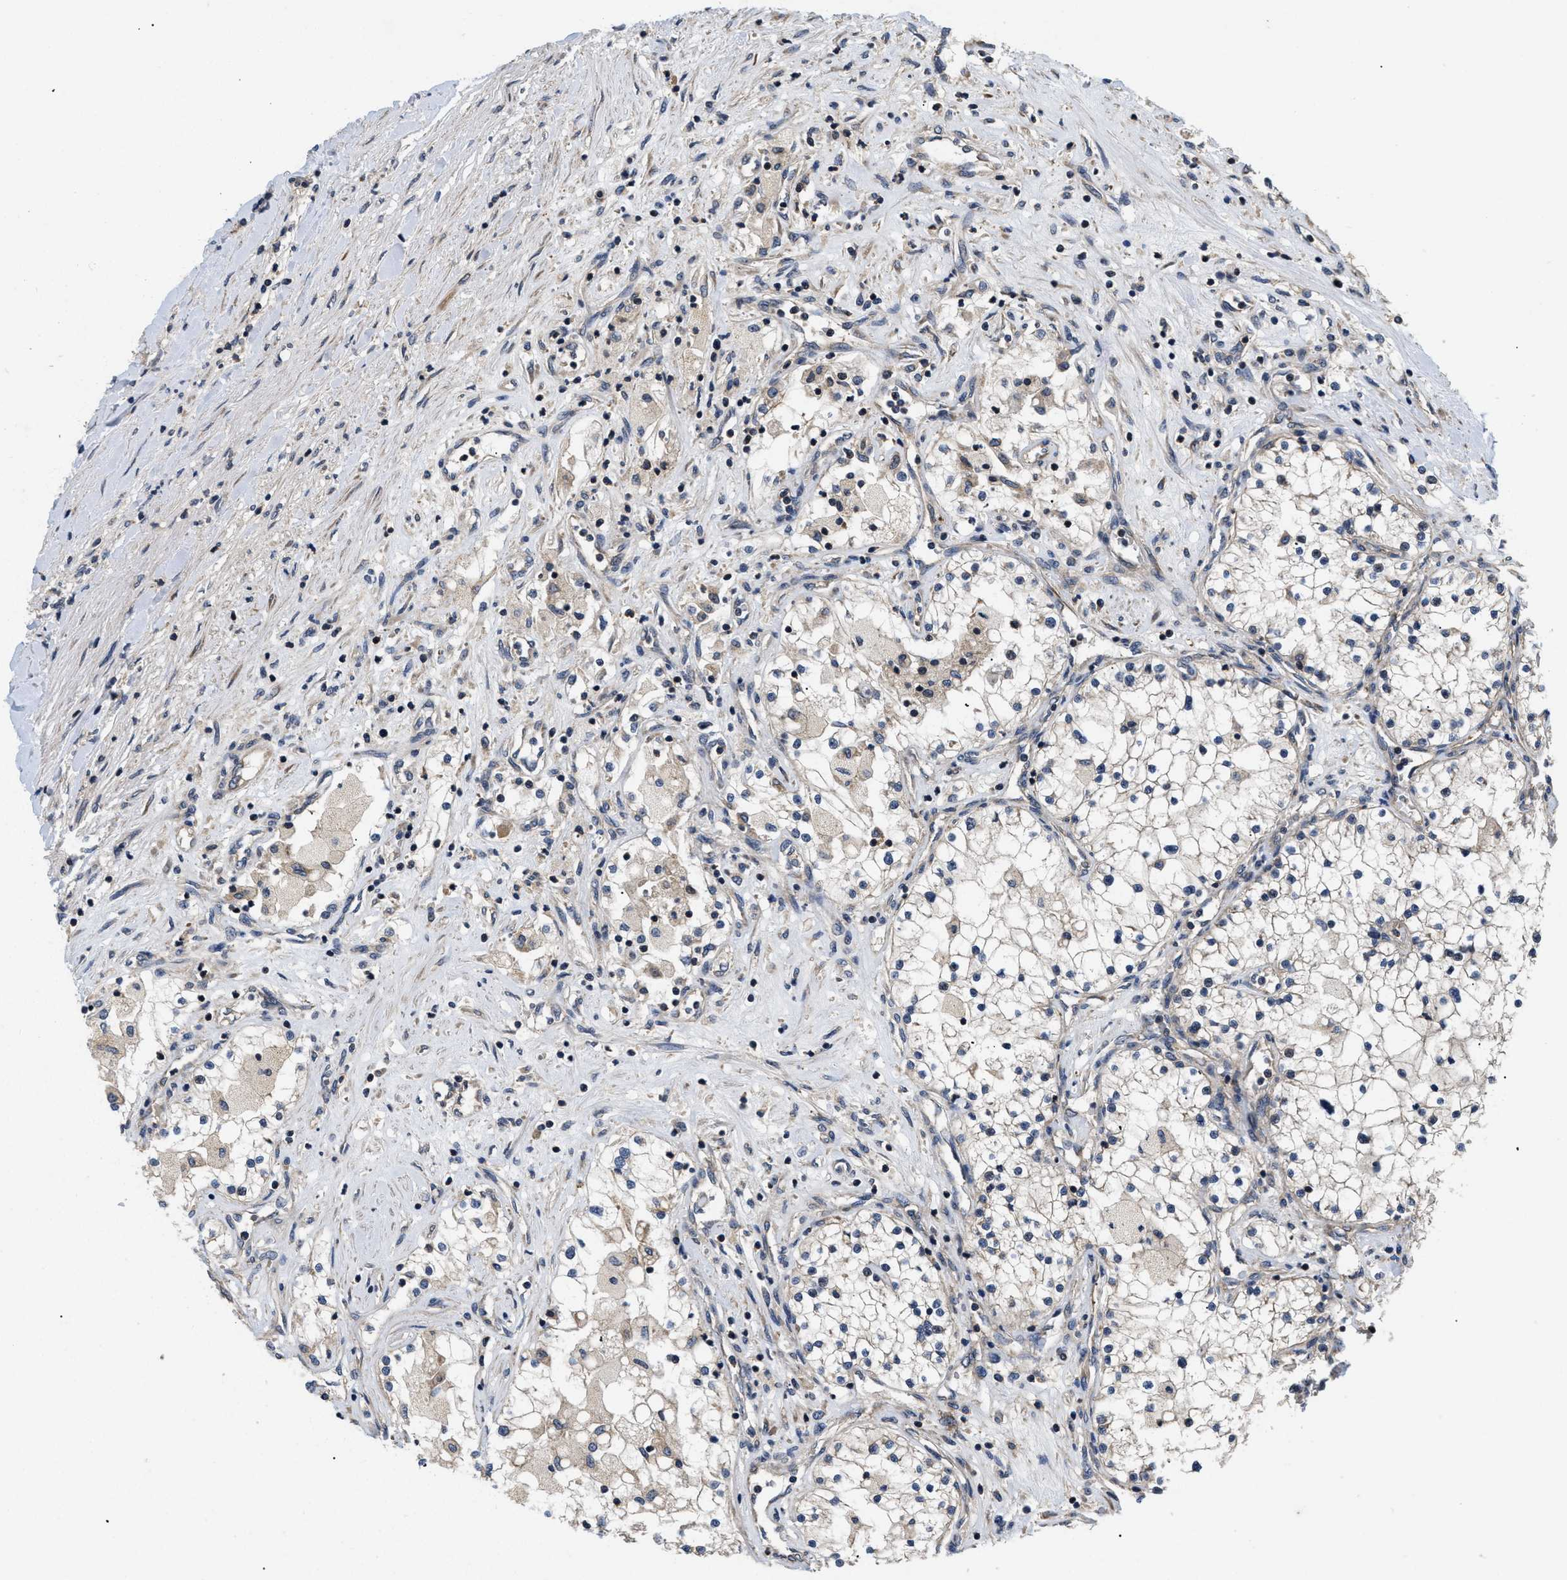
{"staining": {"intensity": "weak", "quantity": "<25%", "location": "cytoplasmic/membranous"}, "tissue": "renal cancer", "cell_type": "Tumor cells", "image_type": "cancer", "snomed": [{"axis": "morphology", "description": "Adenocarcinoma, NOS"}, {"axis": "topography", "description": "Kidney"}], "caption": "IHC image of neoplastic tissue: human renal adenocarcinoma stained with DAB exhibits no significant protein staining in tumor cells.", "gene": "HMGCR", "patient": {"sex": "male", "age": 68}}